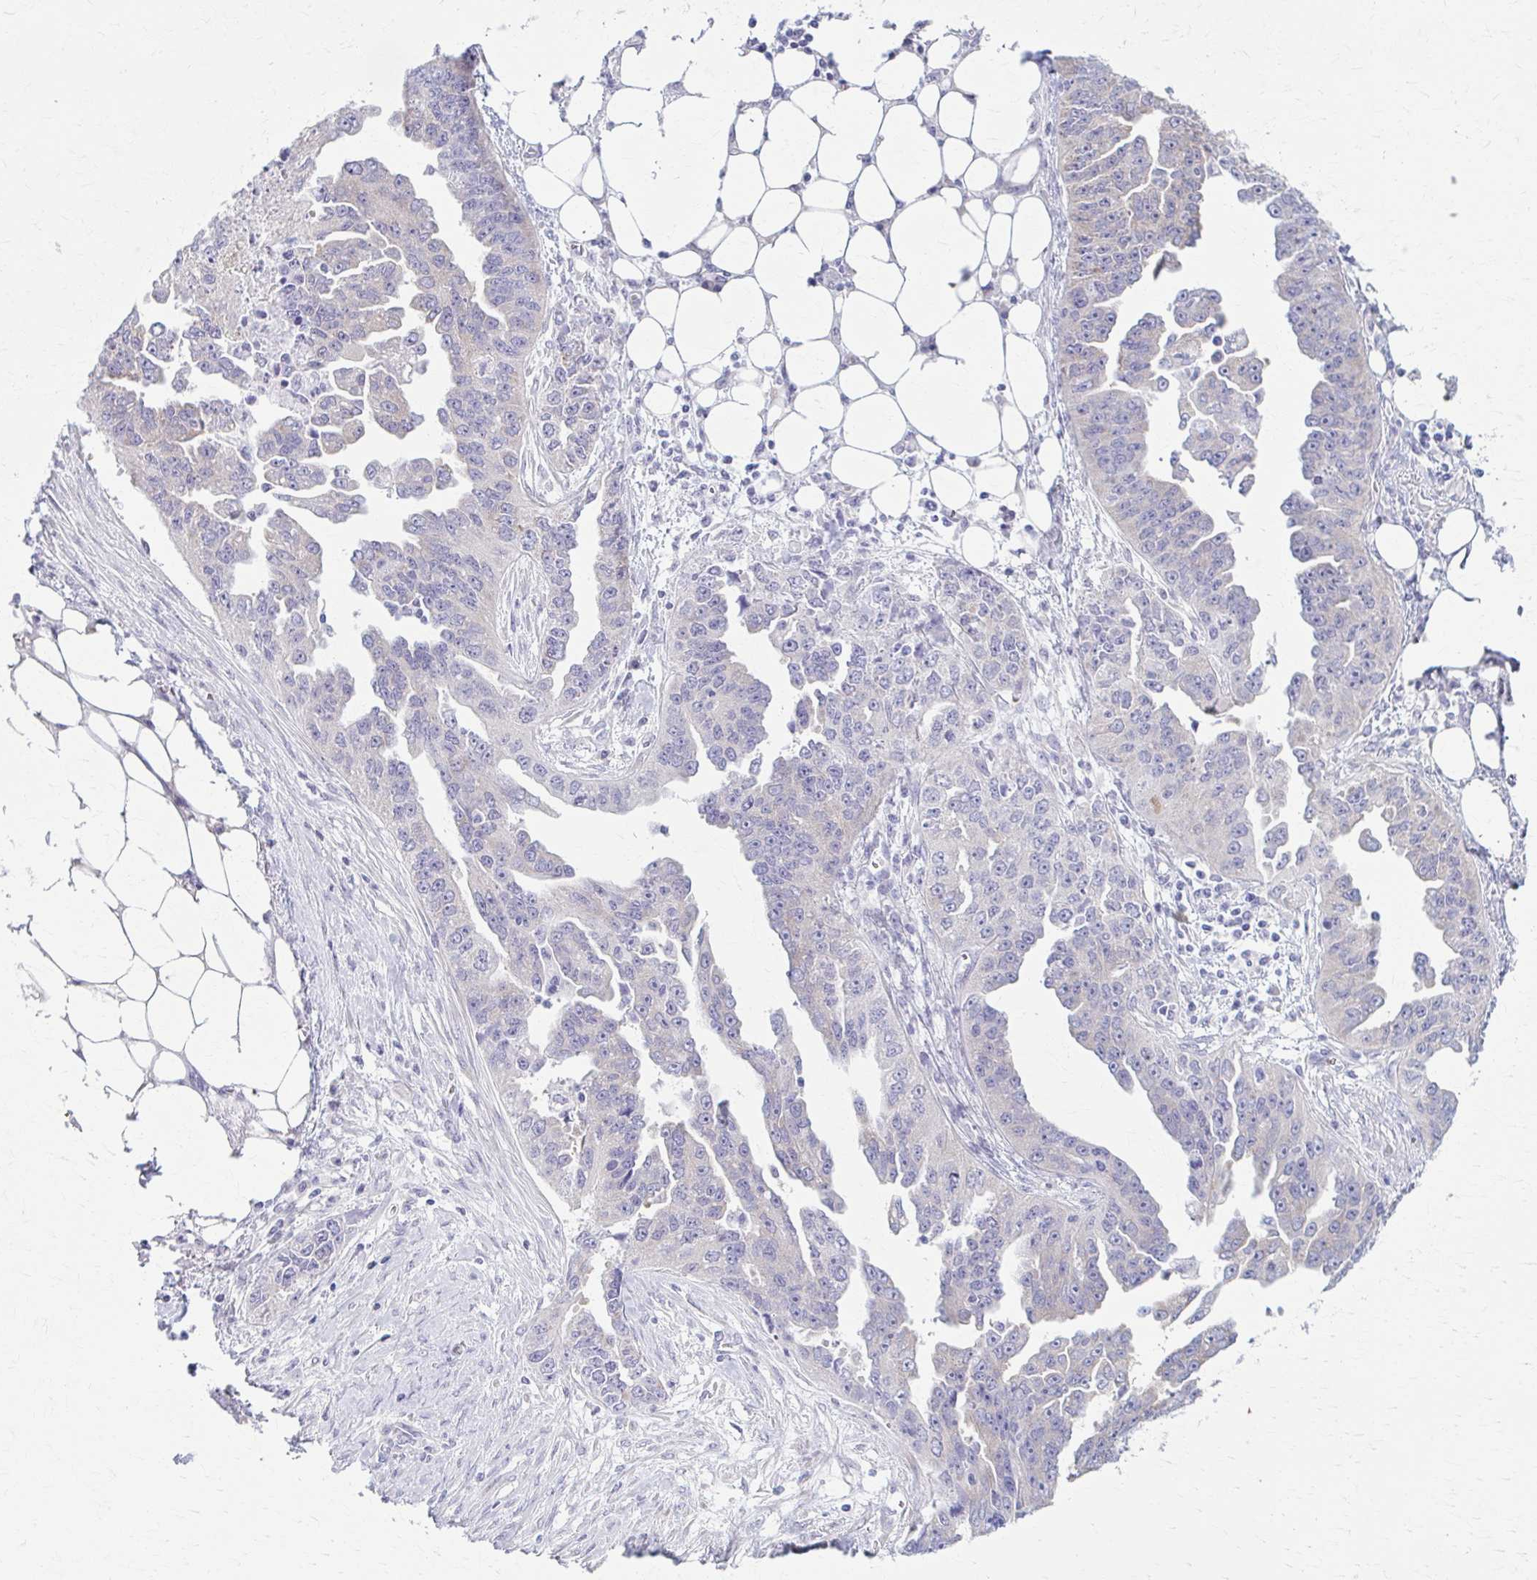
{"staining": {"intensity": "negative", "quantity": "none", "location": "none"}, "tissue": "ovarian cancer", "cell_type": "Tumor cells", "image_type": "cancer", "snomed": [{"axis": "morphology", "description": "Cystadenocarcinoma, serous, NOS"}, {"axis": "topography", "description": "Ovary"}], "caption": "Immunohistochemistry of human serous cystadenocarcinoma (ovarian) displays no expression in tumor cells.", "gene": "PRKRA", "patient": {"sex": "female", "age": 75}}